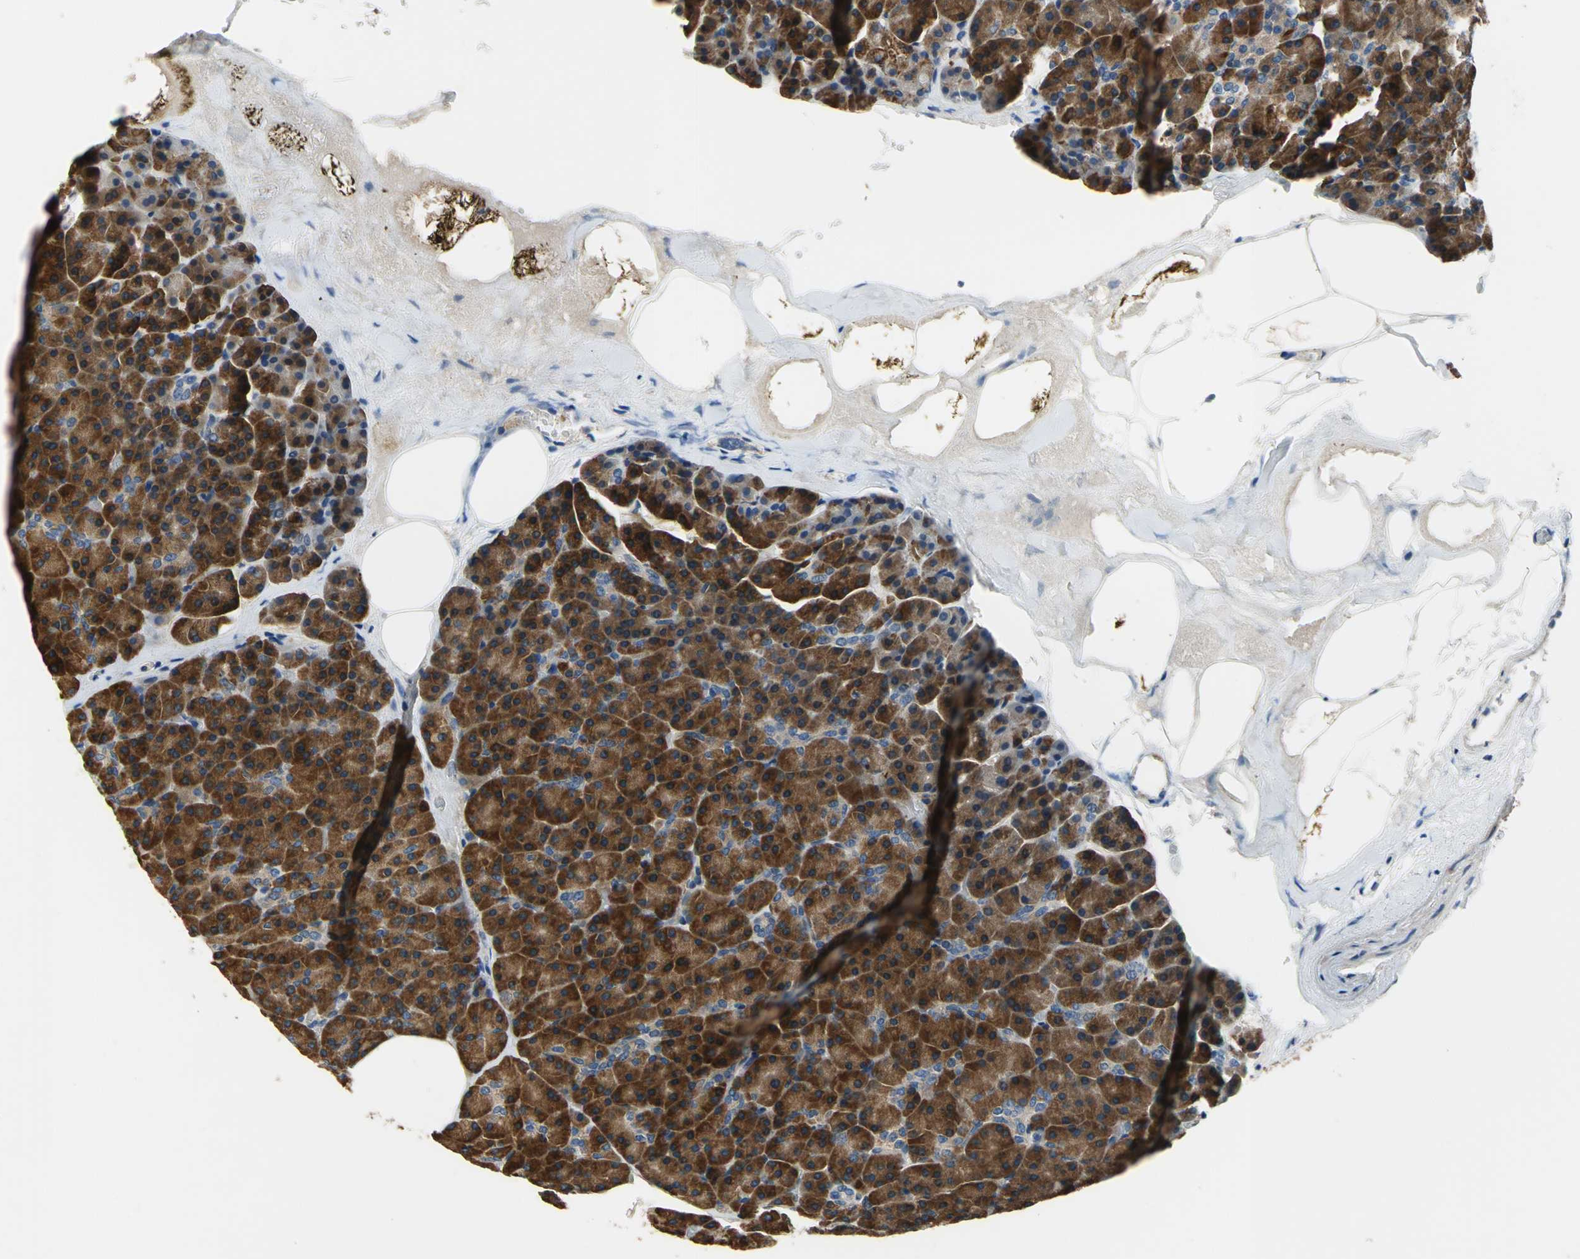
{"staining": {"intensity": "strong", "quantity": ">75%", "location": "cytoplasmic/membranous"}, "tissue": "pancreas", "cell_type": "Exocrine glandular cells", "image_type": "normal", "snomed": [{"axis": "morphology", "description": "Normal tissue, NOS"}, {"axis": "topography", "description": "Pancreas"}], "caption": "Exocrine glandular cells show high levels of strong cytoplasmic/membranous staining in about >75% of cells in unremarkable human pancreas. Using DAB (brown) and hematoxylin (blue) stains, captured at high magnification using brightfield microscopy.", "gene": "DDX3X", "patient": {"sex": "female", "age": 35}}